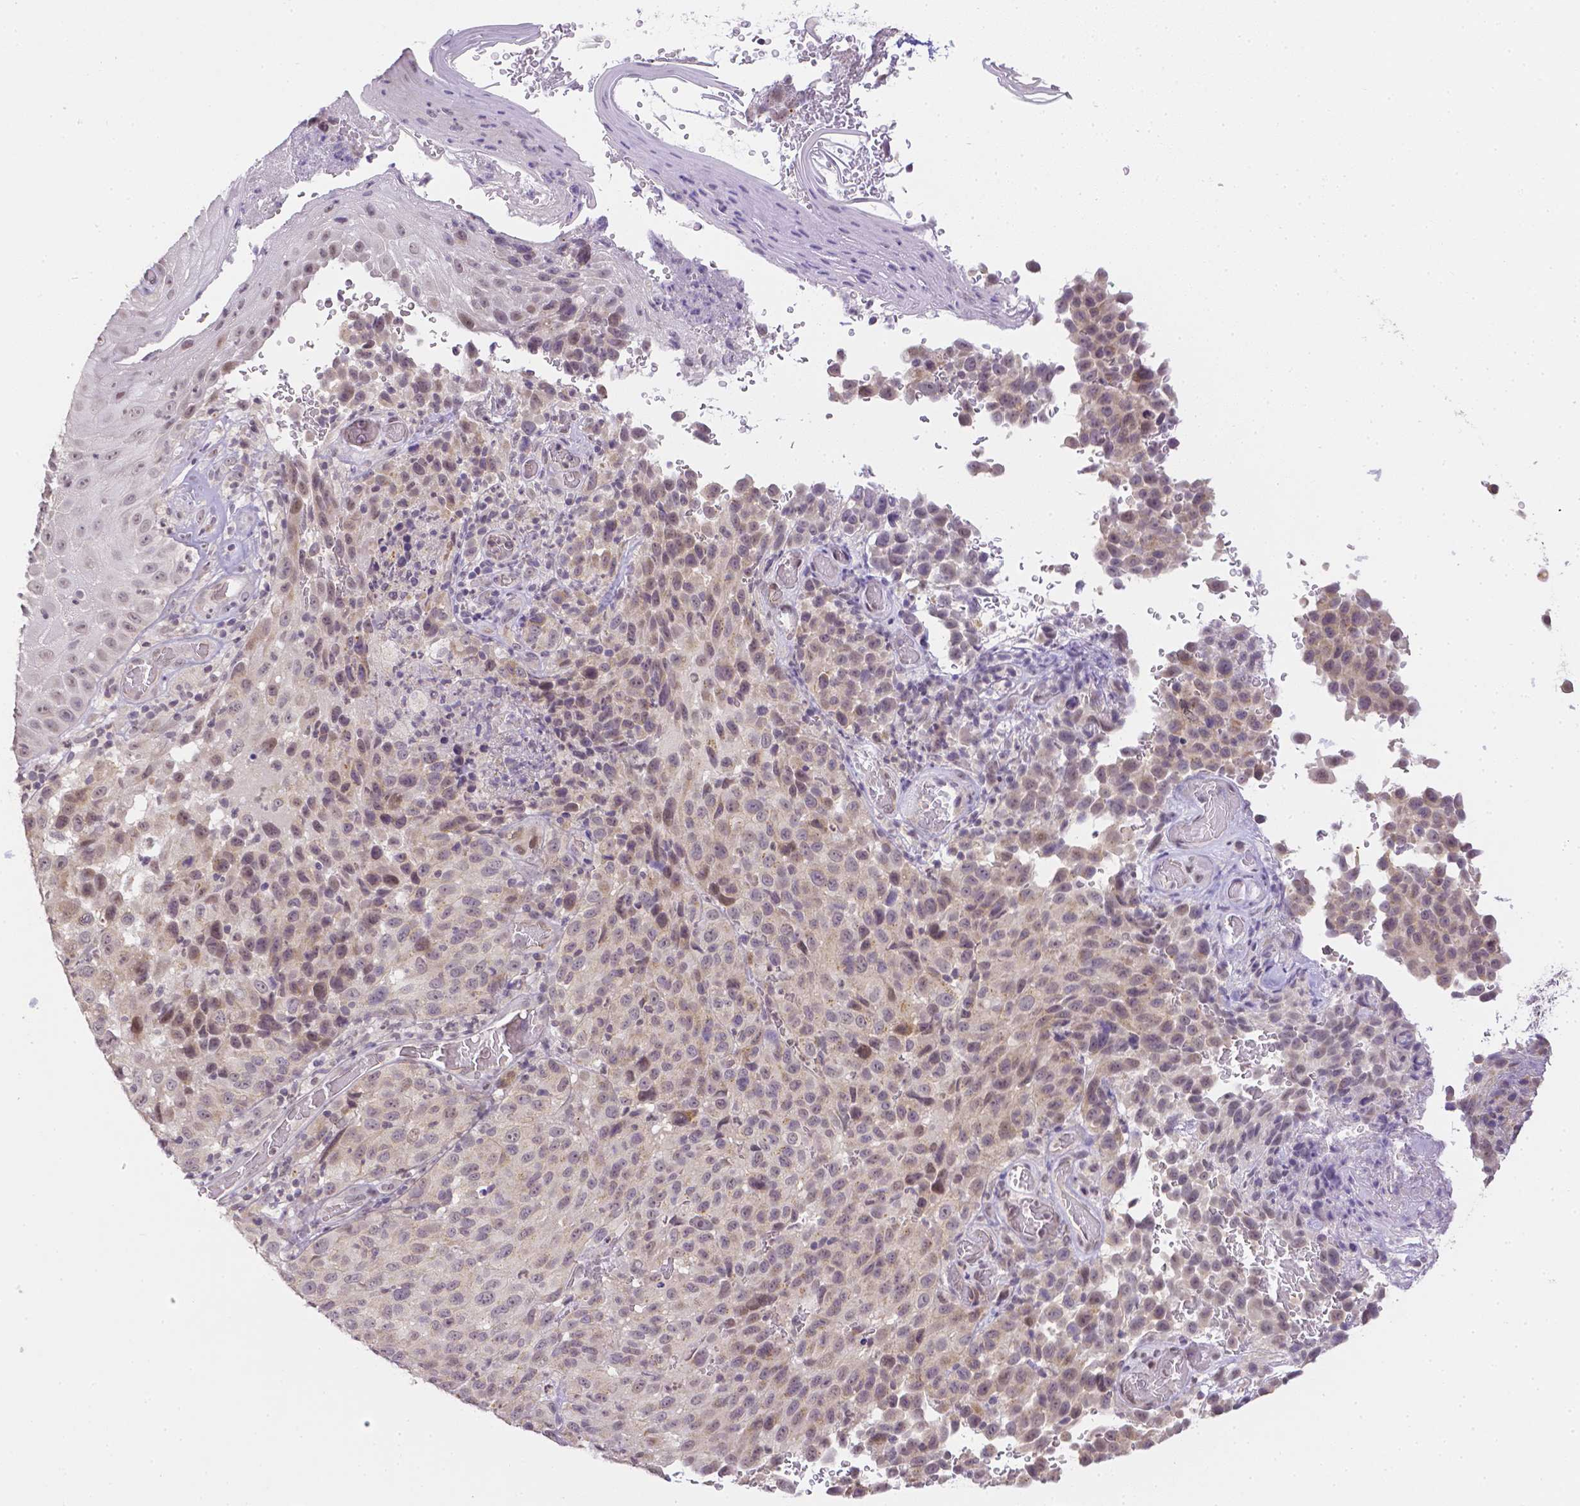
{"staining": {"intensity": "weak", "quantity": "<25%", "location": "cytoplasmic/membranous,nuclear"}, "tissue": "melanoma", "cell_type": "Tumor cells", "image_type": "cancer", "snomed": [{"axis": "morphology", "description": "Malignant melanoma, NOS"}, {"axis": "topography", "description": "Skin"}], "caption": "Tumor cells are negative for brown protein staining in malignant melanoma.", "gene": "ZNF280B", "patient": {"sex": "male", "age": 85}}